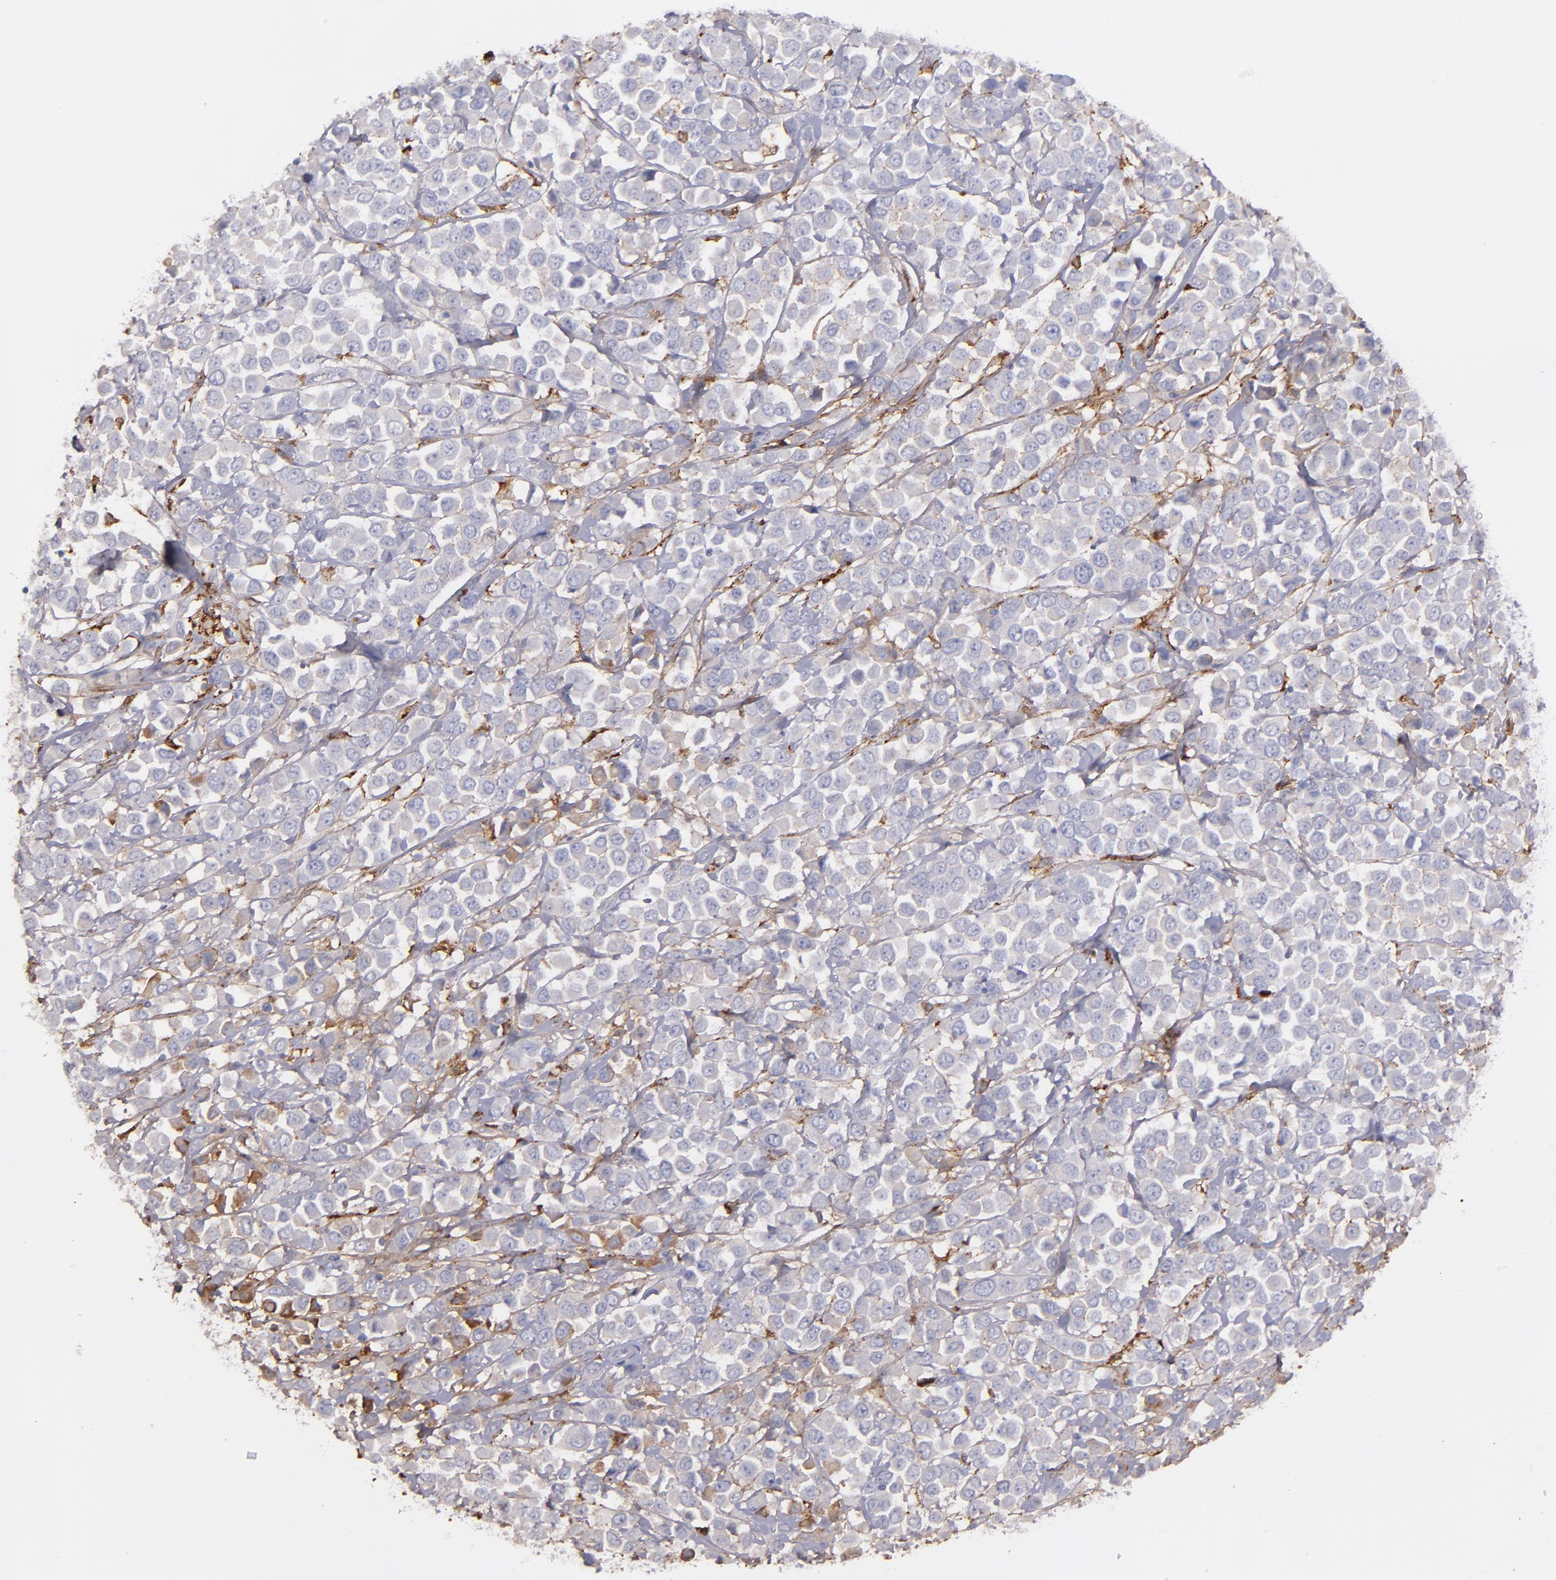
{"staining": {"intensity": "weak", "quantity": "25%-75%", "location": "cytoplasmic/membranous"}, "tissue": "breast cancer", "cell_type": "Tumor cells", "image_type": "cancer", "snomed": [{"axis": "morphology", "description": "Duct carcinoma"}, {"axis": "topography", "description": "Breast"}], "caption": "Protein expression analysis of human breast cancer (intraductal carcinoma) reveals weak cytoplasmic/membranous expression in about 25%-75% of tumor cells.", "gene": "C1QA", "patient": {"sex": "female", "age": 61}}